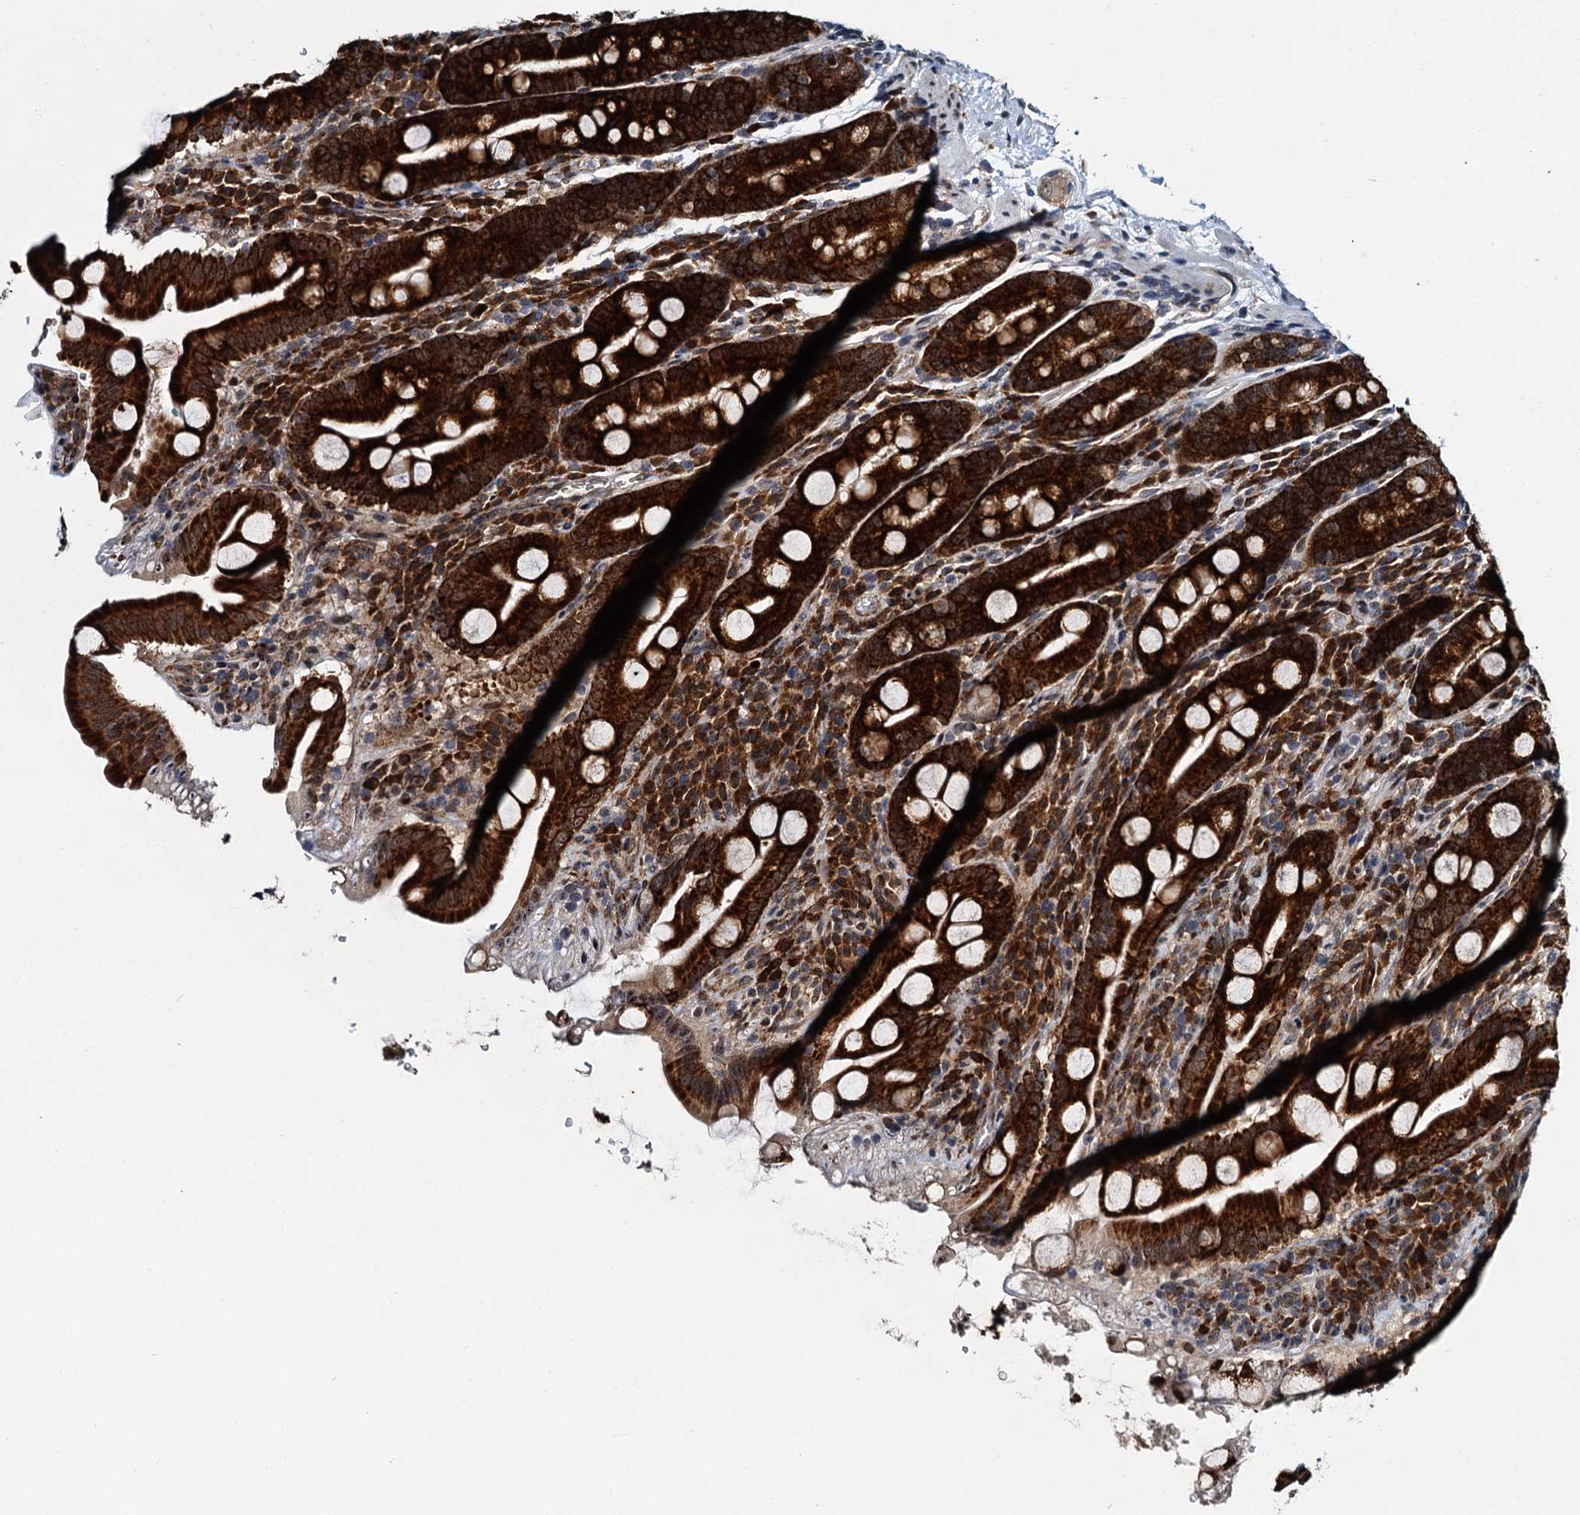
{"staining": {"intensity": "strong", "quantity": ">75%", "location": "cytoplasmic/membranous"}, "tissue": "duodenum", "cell_type": "Glandular cells", "image_type": "normal", "snomed": [{"axis": "morphology", "description": "Normal tissue, NOS"}, {"axis": "topography", "description": "Duodenum"}], "caption": "Strong cytoplasmic/membranous expression is appreciated in approximately >75% of glandular cells in normal duodenum.", "gene": "DNAJC21", "patient": {"sex": "male", "age": 35}}